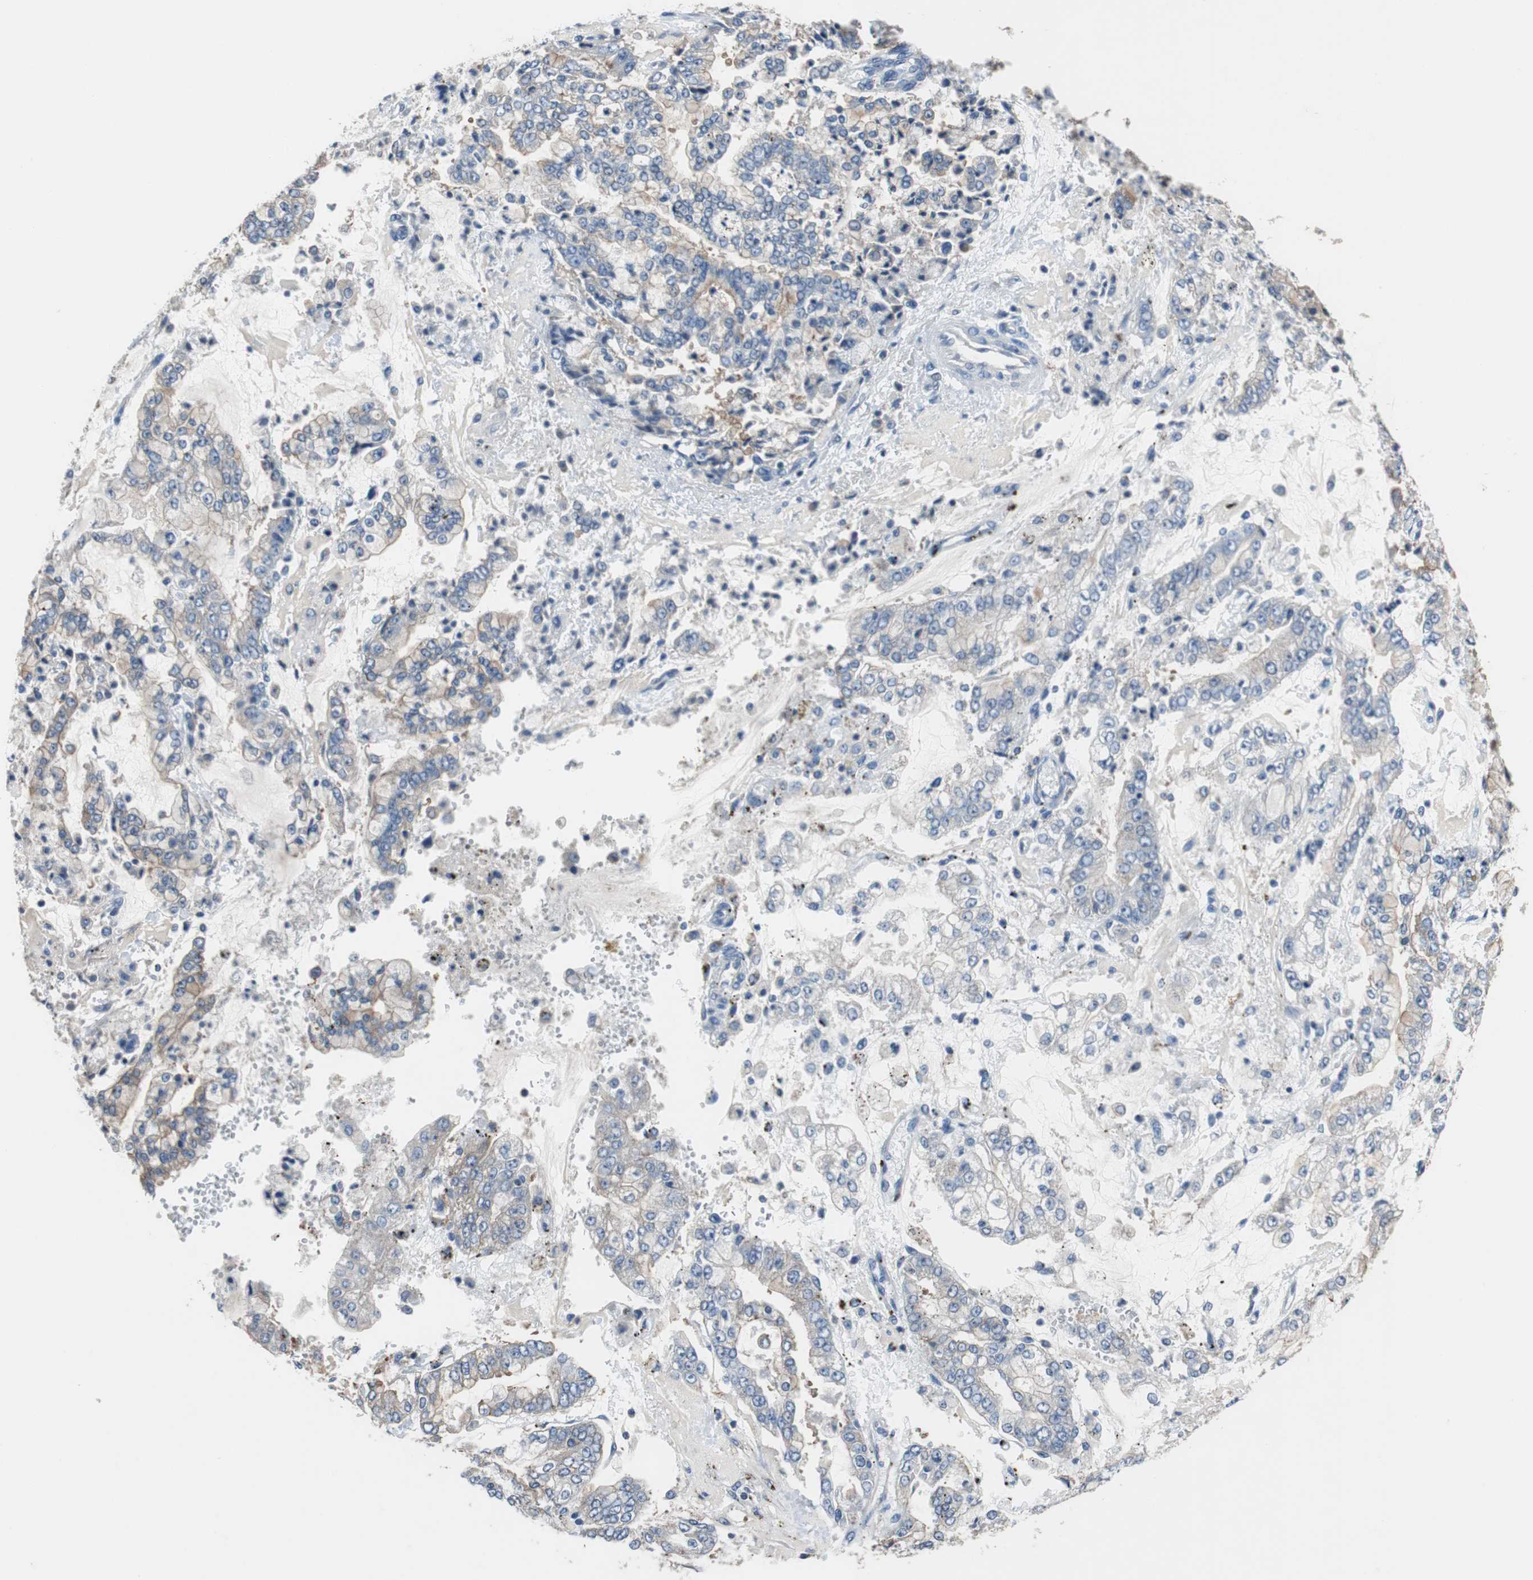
{"staining": {"intensity": "weak", "quantity": "<25%", "location": "cytoplasmic/membranous"}, "tissue": "stomach cancer", "cell_type": "Tumor cells", "image_type": "cancer", "snomed": [{"axis": "morphology", "description": "Adenocarcinoma, NOS"}, {"axis": "topography", "description": "Stomach"}], "caption": "Tumor cells are negative for protein expression in human adenocarcinoma (stomach). Brightfield microscopy of immunohistochemistry stained with DAB (brown) and hematoxylin (blue), captured at high magnification.", "gene": "PRKCA", "patient": {"sex": "male", "age": 76}}